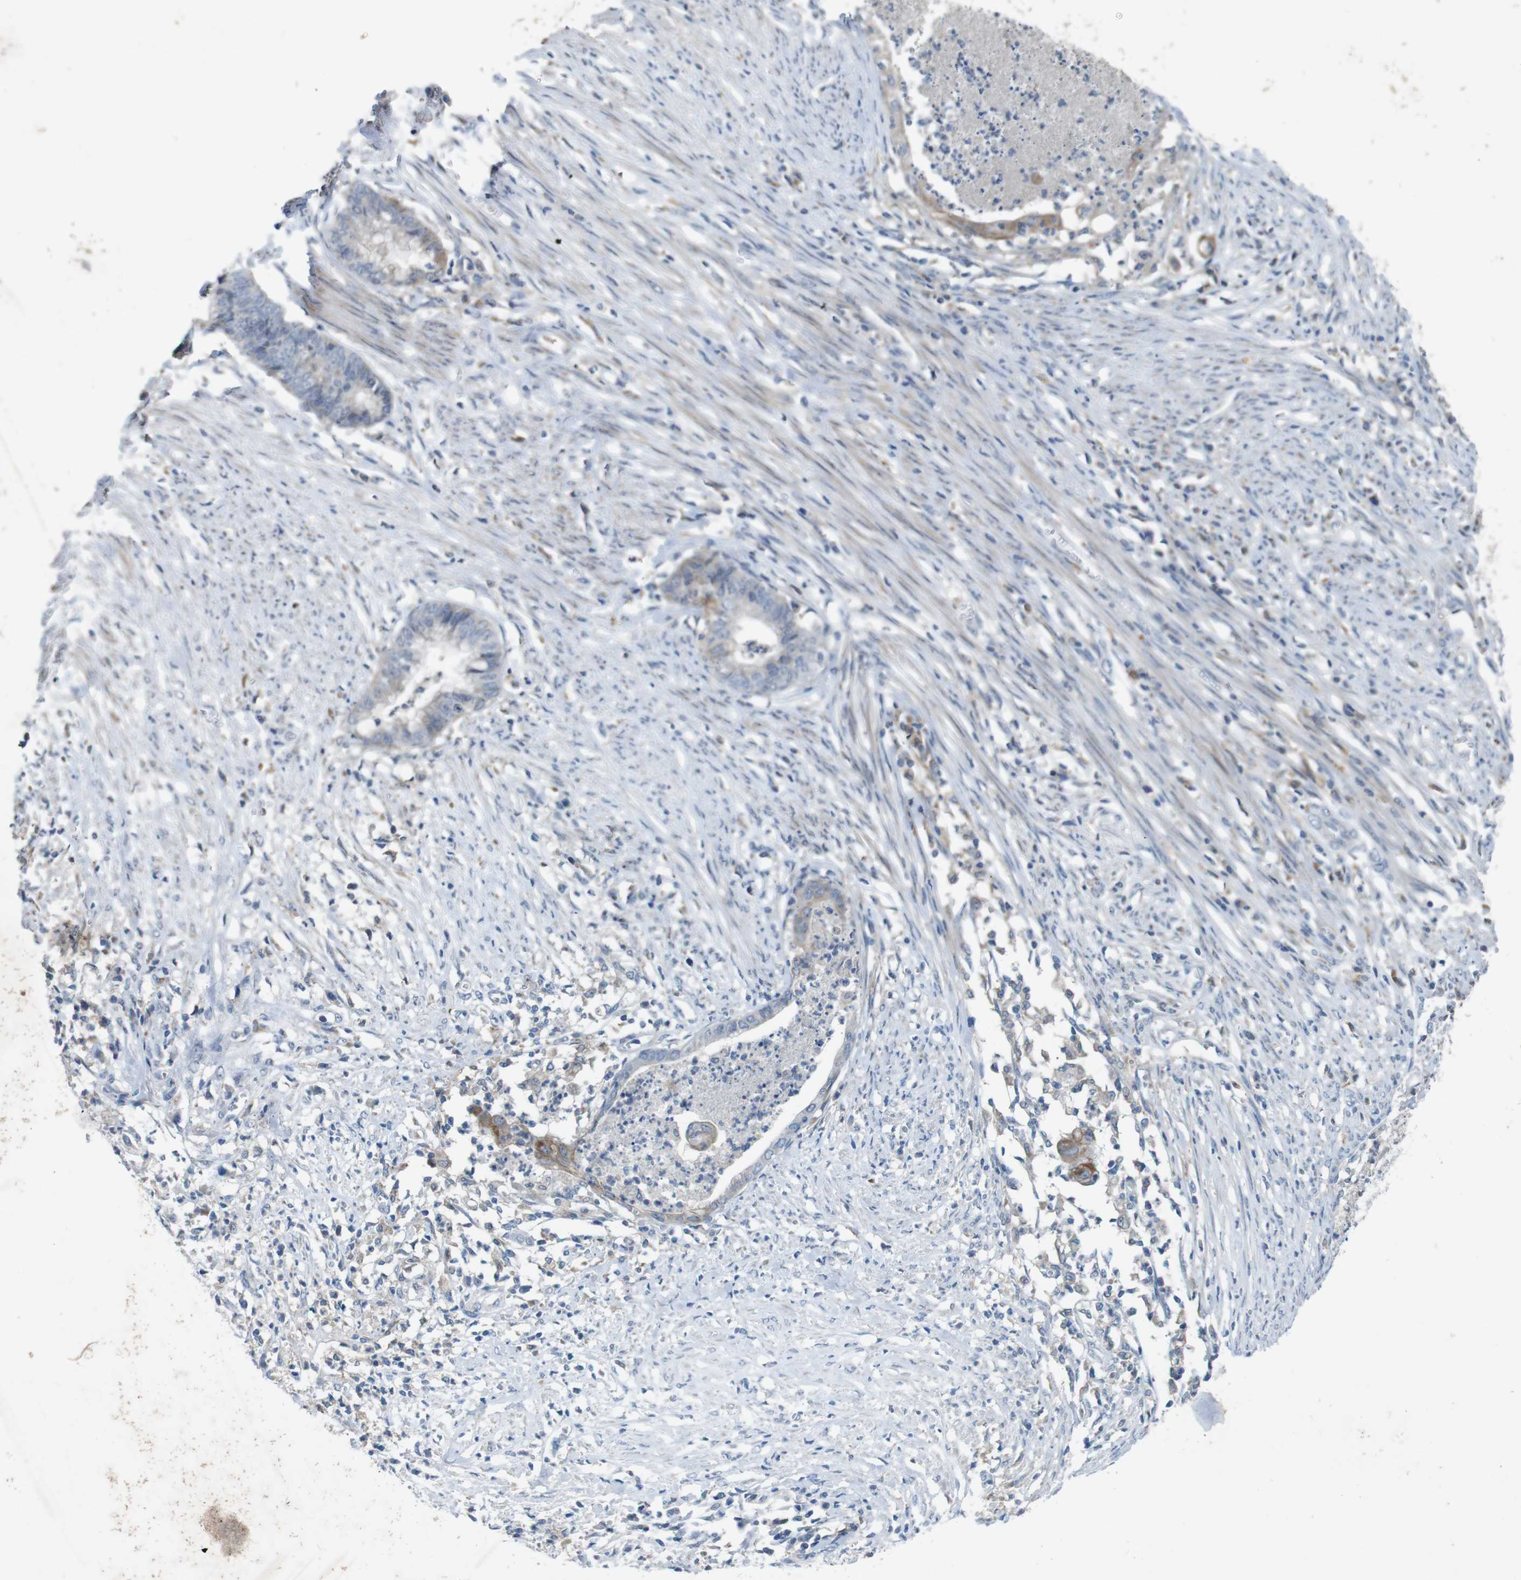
{"staining": {"intensity": "weak", "quantity": "<25%", "location": "cytoplasmic/membranous"}, "tissue": "endometrial cancer", "cell_type": "Tumor cells", "image_type": "cancer", "snomed": [{"axis": "morphology", "description": "Necrosis, NOS"}, {"axis": "morphology", "description": "Adenocarcinoma, NOS"}, {"axis": "topography", "description": "Endometrium"}], "caption": "An IHC photomicrograph of endometrial cancer is shown. There is no staining in tumor cells of endometrial cancer.", "gene": "MOGAT3", "patient": {"sex": "female", "age": 79}}